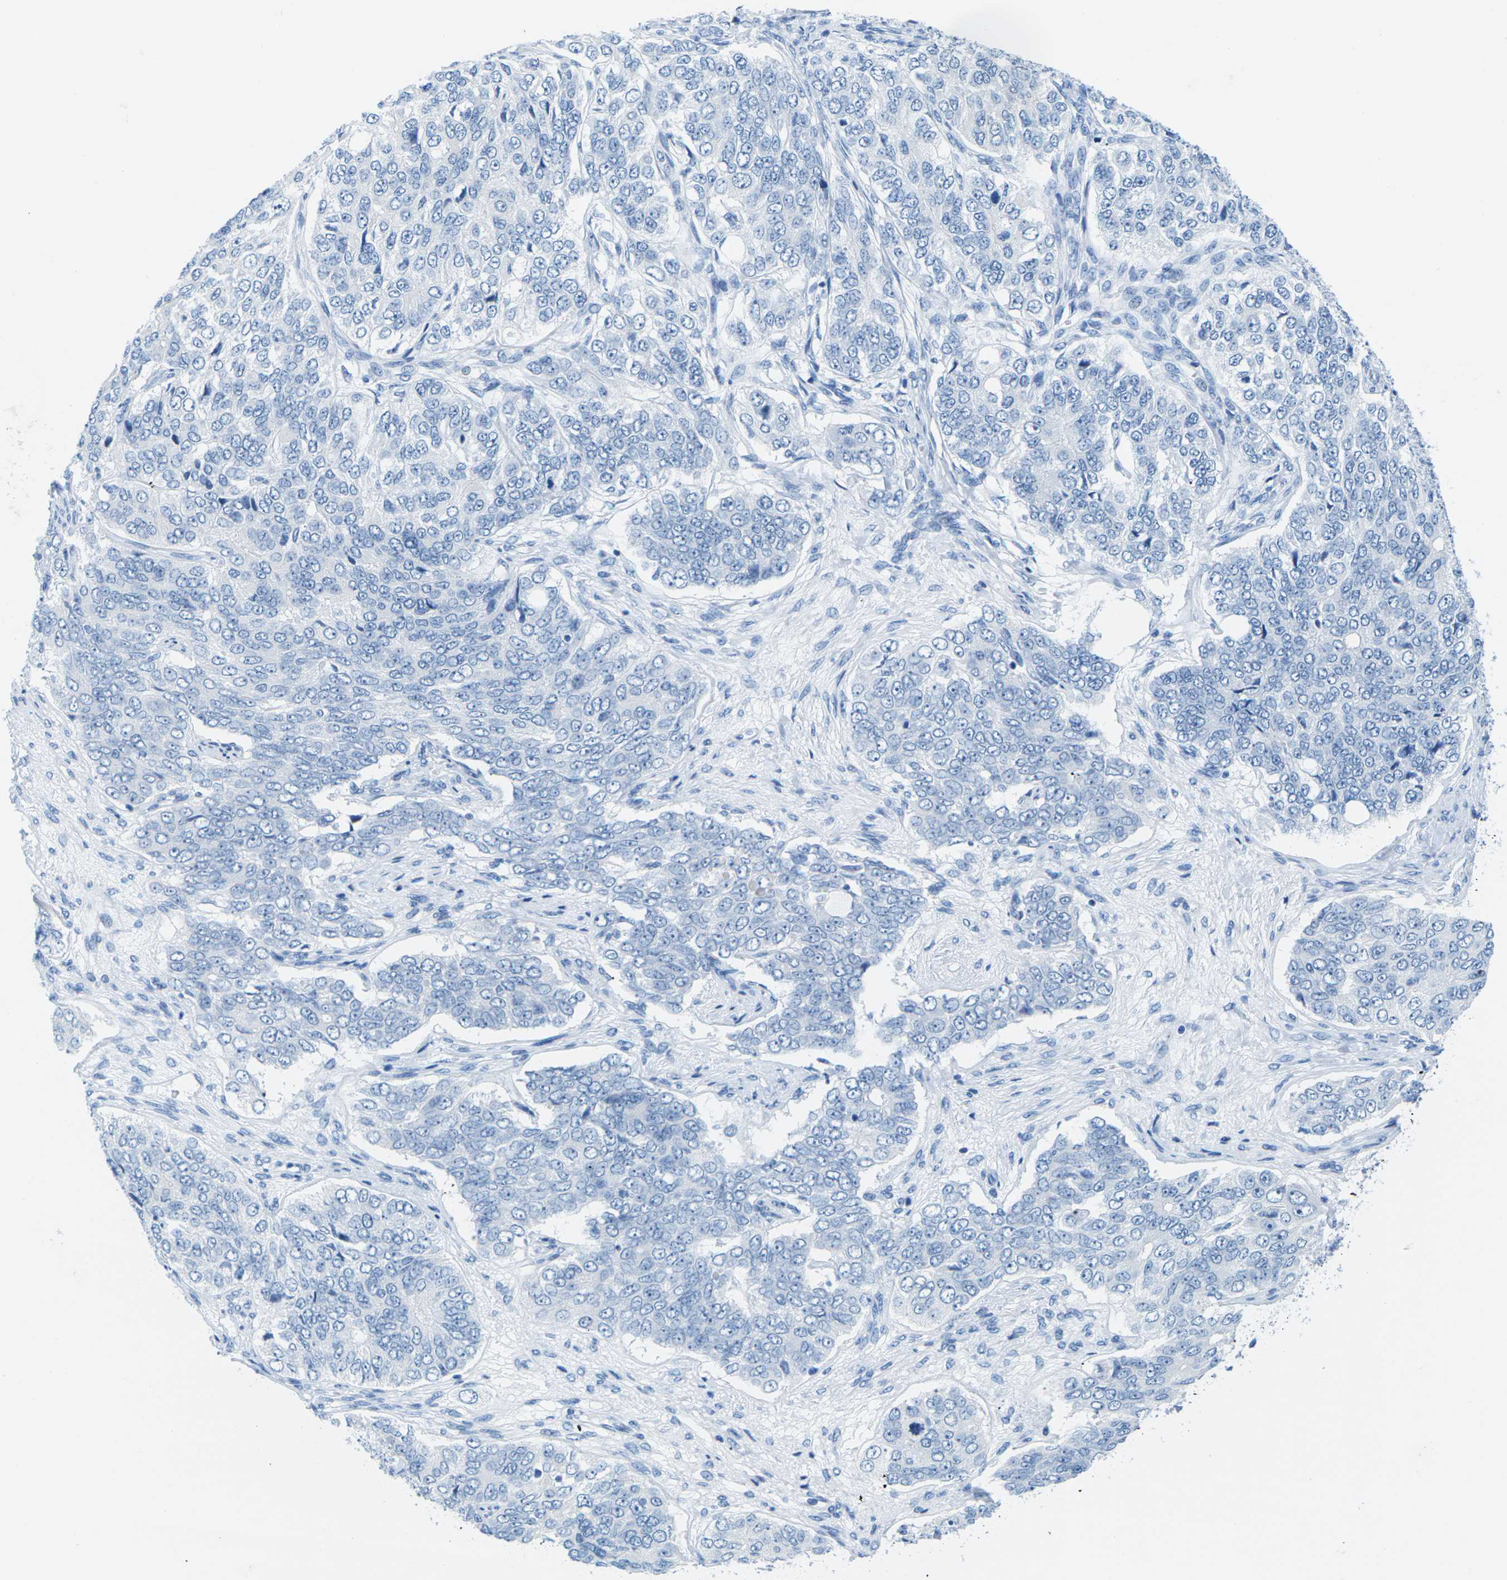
{"staining": {"intensity": "negative", "quantity": "none", "location": "none"}, "tissue": "ovarian cancer", "cell_type": "Tumor cells", "image_type": "cancer", "snomed": [{"axis": "morphology", "description": "Carcinoma, endometroid"}, {"axis": "topography", "description": "Ovary"}], "caption": "Tumor cells show no significant expression in ovarian cancer.", "gene": "SLC12A1", "patient": {"sex": "female", "age": 51}}